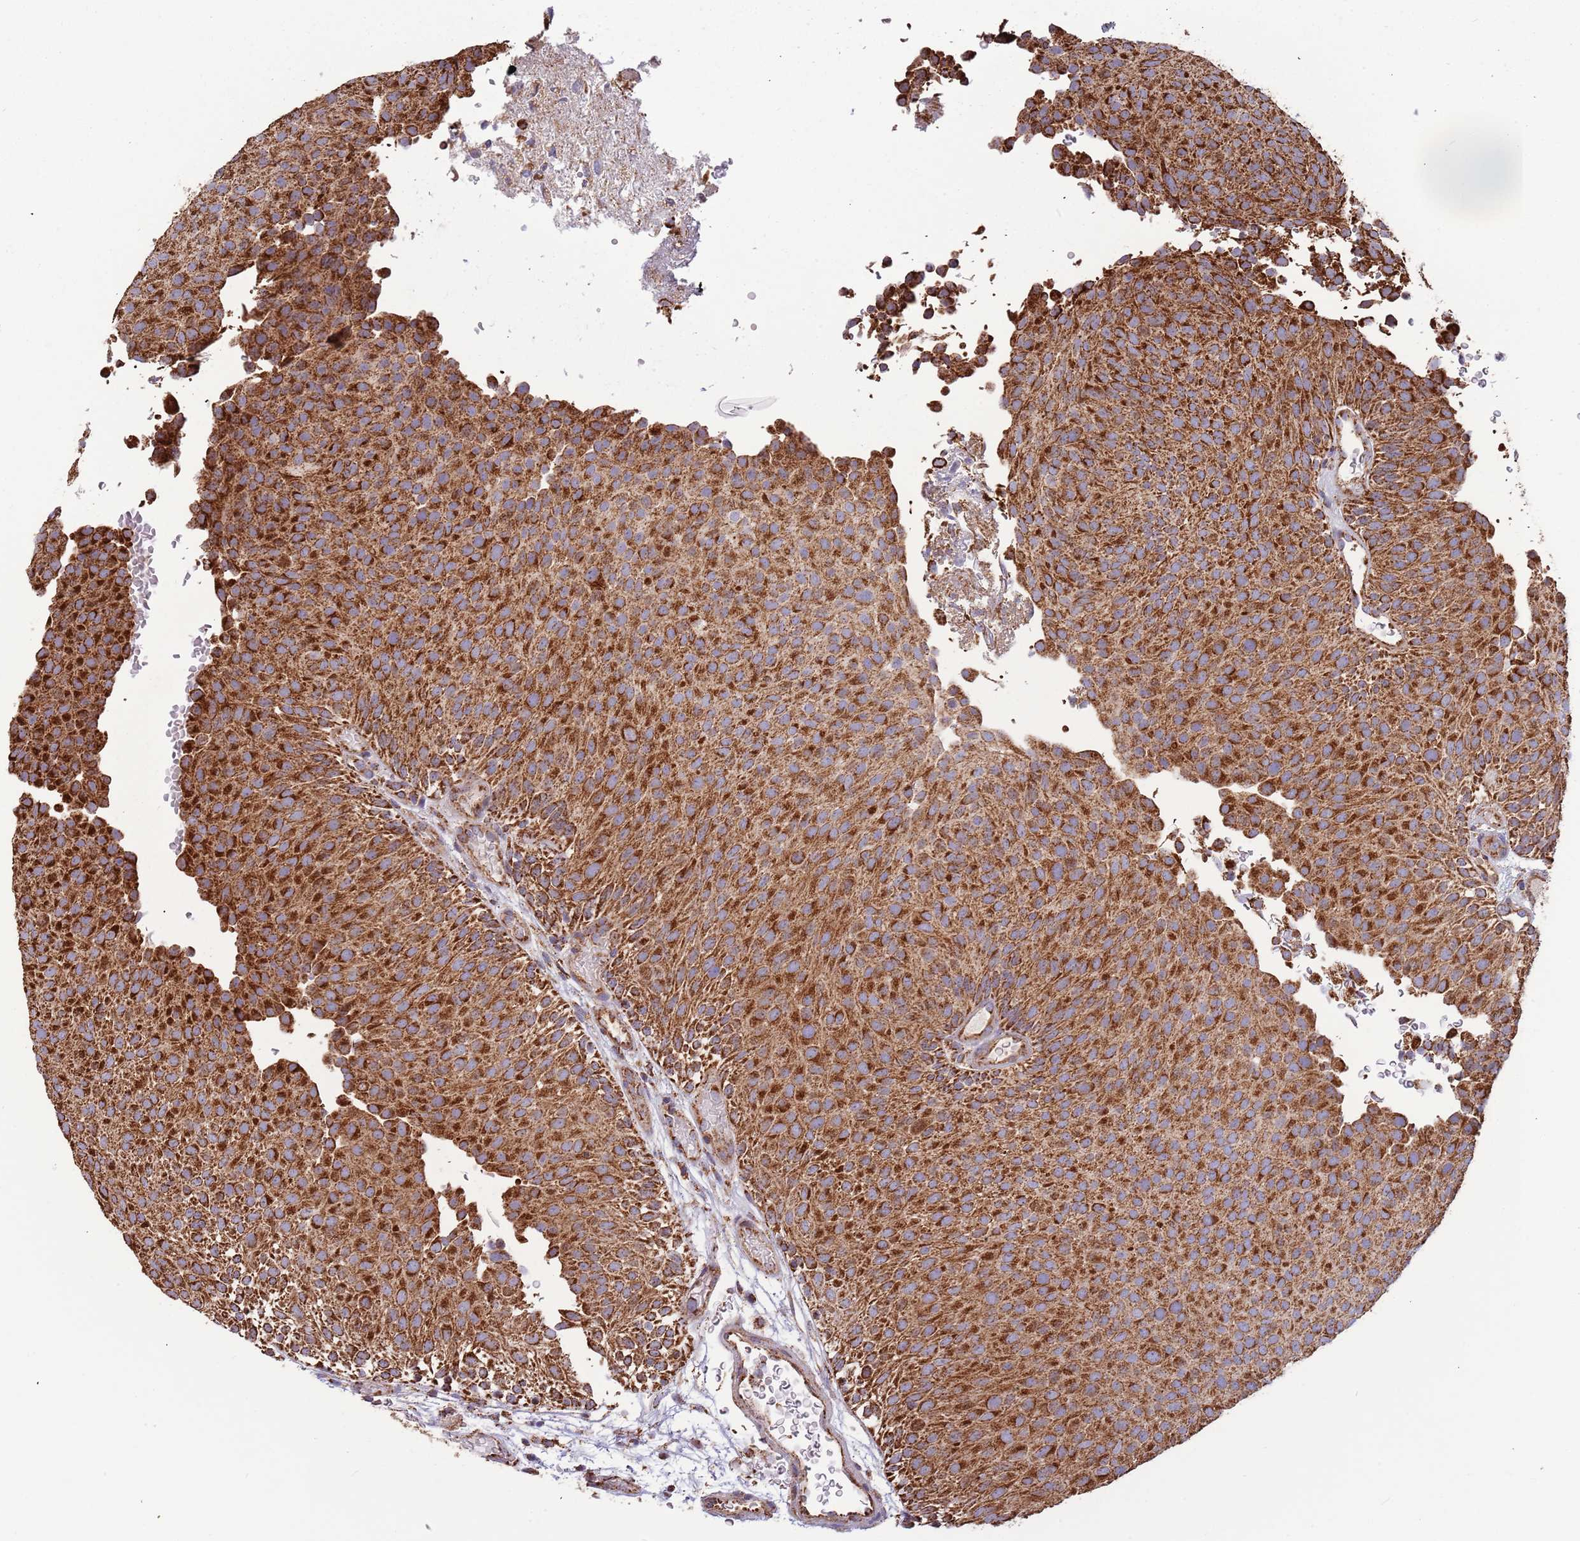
{"staining": {"intensity": "strong", "quantity": ">75%", "location": "cytoplasmic/membranous"}, "tissue": "urothelial cancer", "cell_type": "Tumor cells", "image_type": "cancer", "snomed": [{"axis": "morphology", "description": "Urothelial carcinoma, Low grade"}, {"axis": "topography", "description": "Urinary bladder"}], "caption": "Urothelial cancer was stained to show a protein in brown. There is high levels of strong cytoplasmic/membranous staining in approximately >75% of tumor cells.", "gene": "VPS16", "patient": {"sex": "male", "age": 78}}